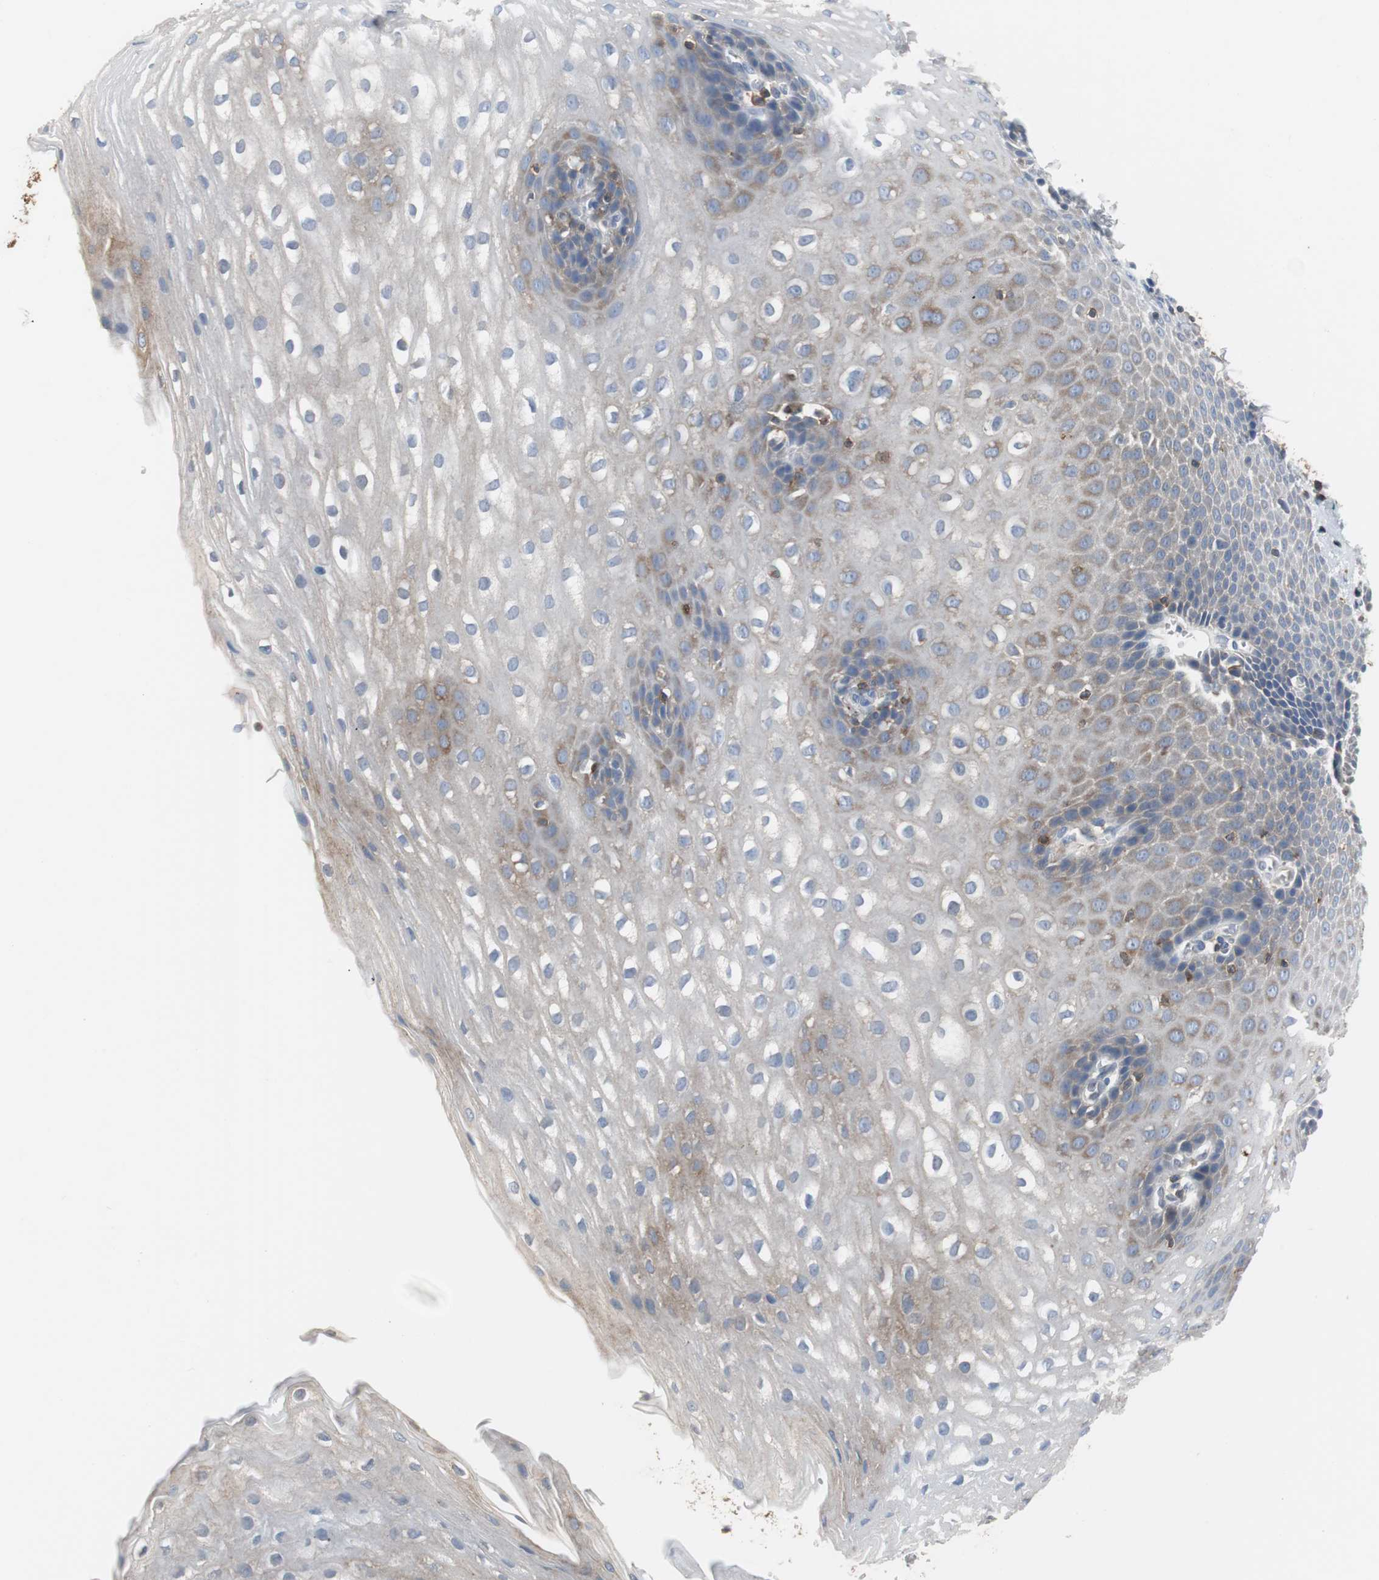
{"staining": {"intensity": "weak", "quantity": "<25%", "location": "cytoplasmic/membranous"}, "tissue": "esophagus", "cell_type": "Squamous epithelial cells", "image_type": "normal", "snomed": [{"axis": "morphology", "description": "Normal tissue, NOS"}, {"axis": "topography", "description": "Esophagus"}], "caption": "There is no significant expression in squamous epithelial cells of esophagus. The staining was performed using DAB (3,3'-diaminobenzidine) to visualize the protein expression in brown, while the nuclei were stained in blue with hematoxylin (Magnification: 20x).", "gene": "TSC22D4", "patient": {"sex": "male", "age": 48}}